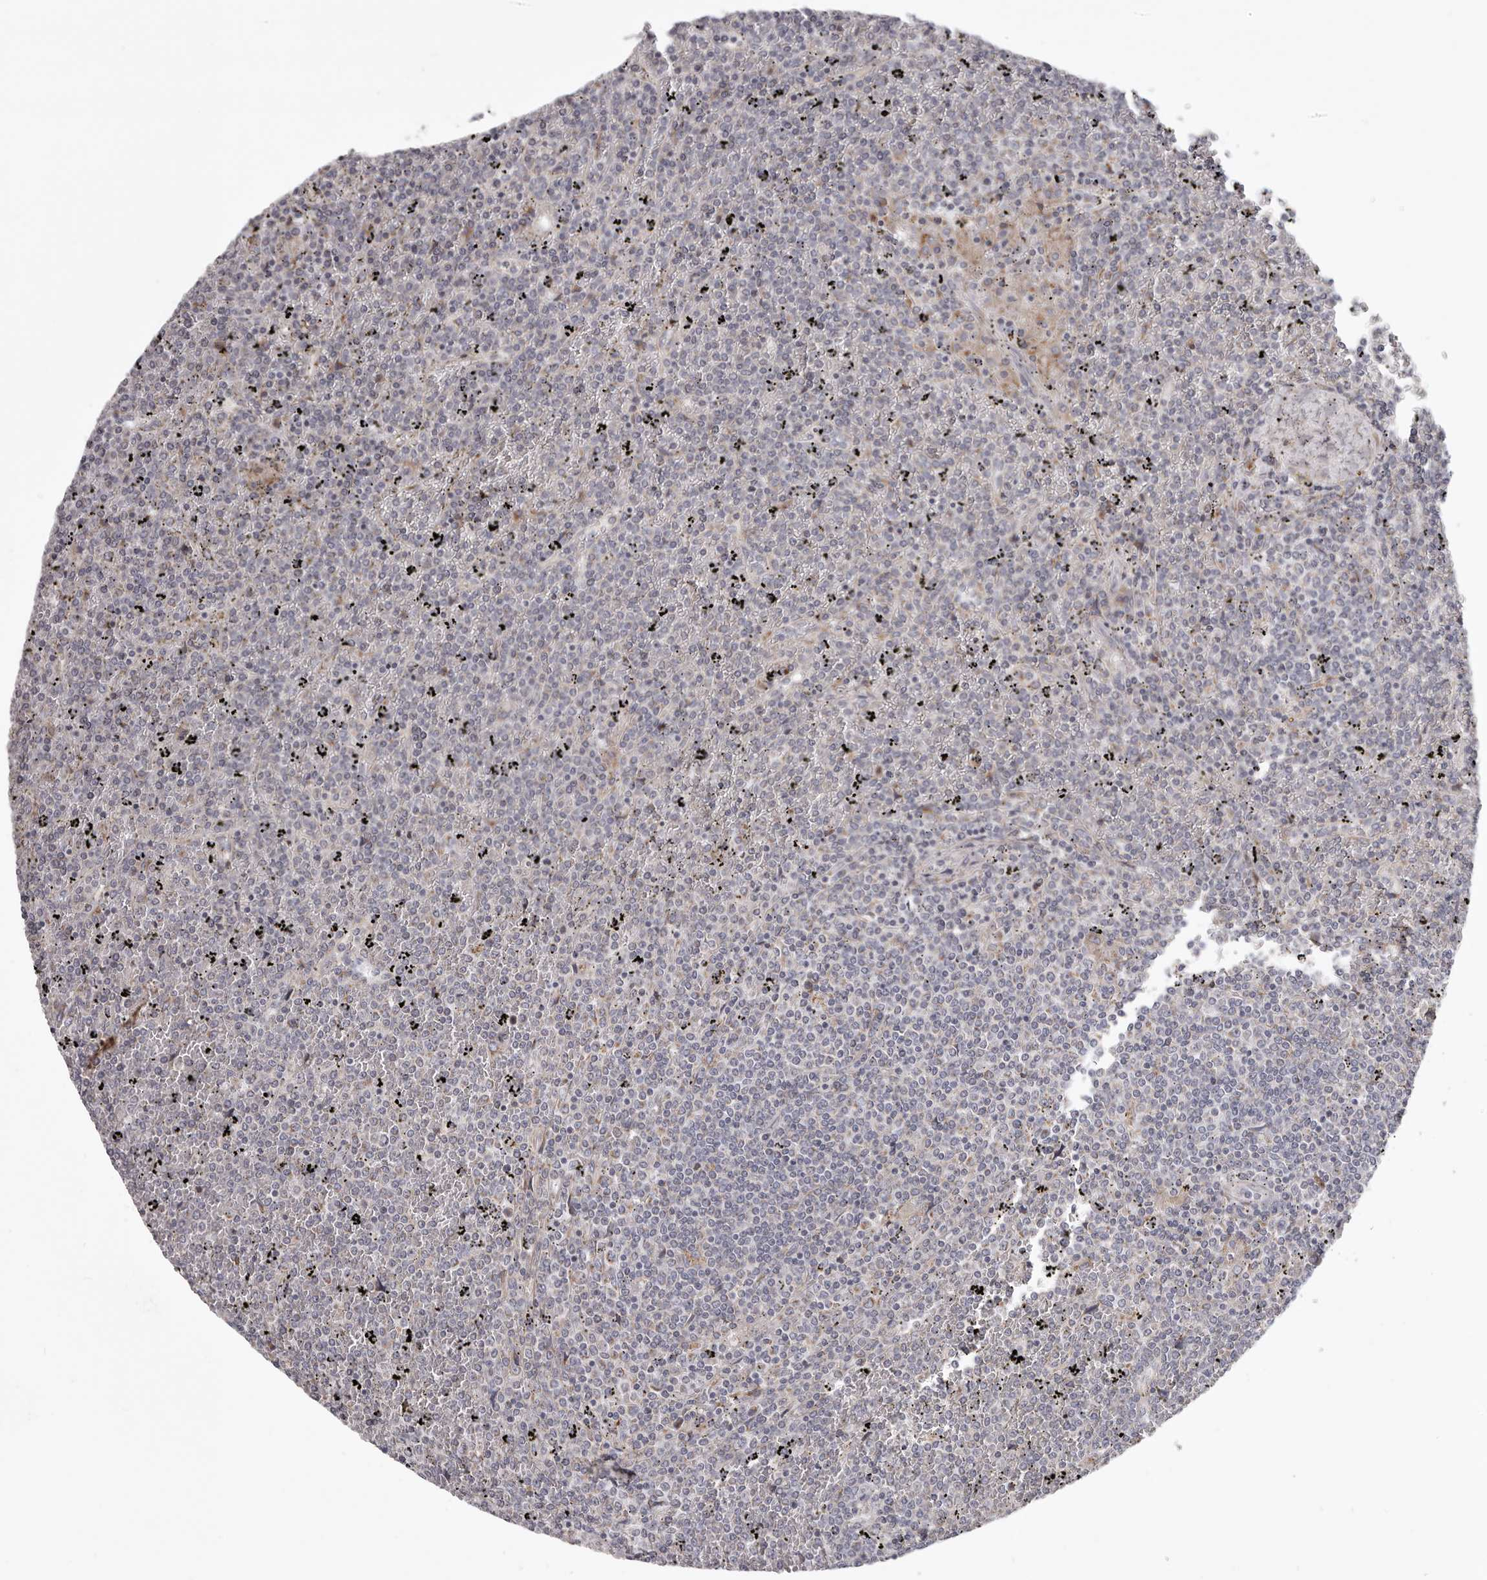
{"staining": {"intensity": "negative", "quantity": "none", "location": "none"}, "tissue": "lymphoma", "cell_type": "Tumor cells", "image_type": "cancer", "snomed": [{"axis": "morphology", "description": "Malignant lymphoma, non-Hodgkin's type, Low grade"}, {"axis": "topography", "description": "Spleen"}], "caption": "This is a photomicrograph of immunohistochemistry staining of lymphoma, which shows no positivity in tumor cells. Nuclei are stained in blue.", "gene": "MRPS10", "patient": {"sex": "female", "age": 19}}